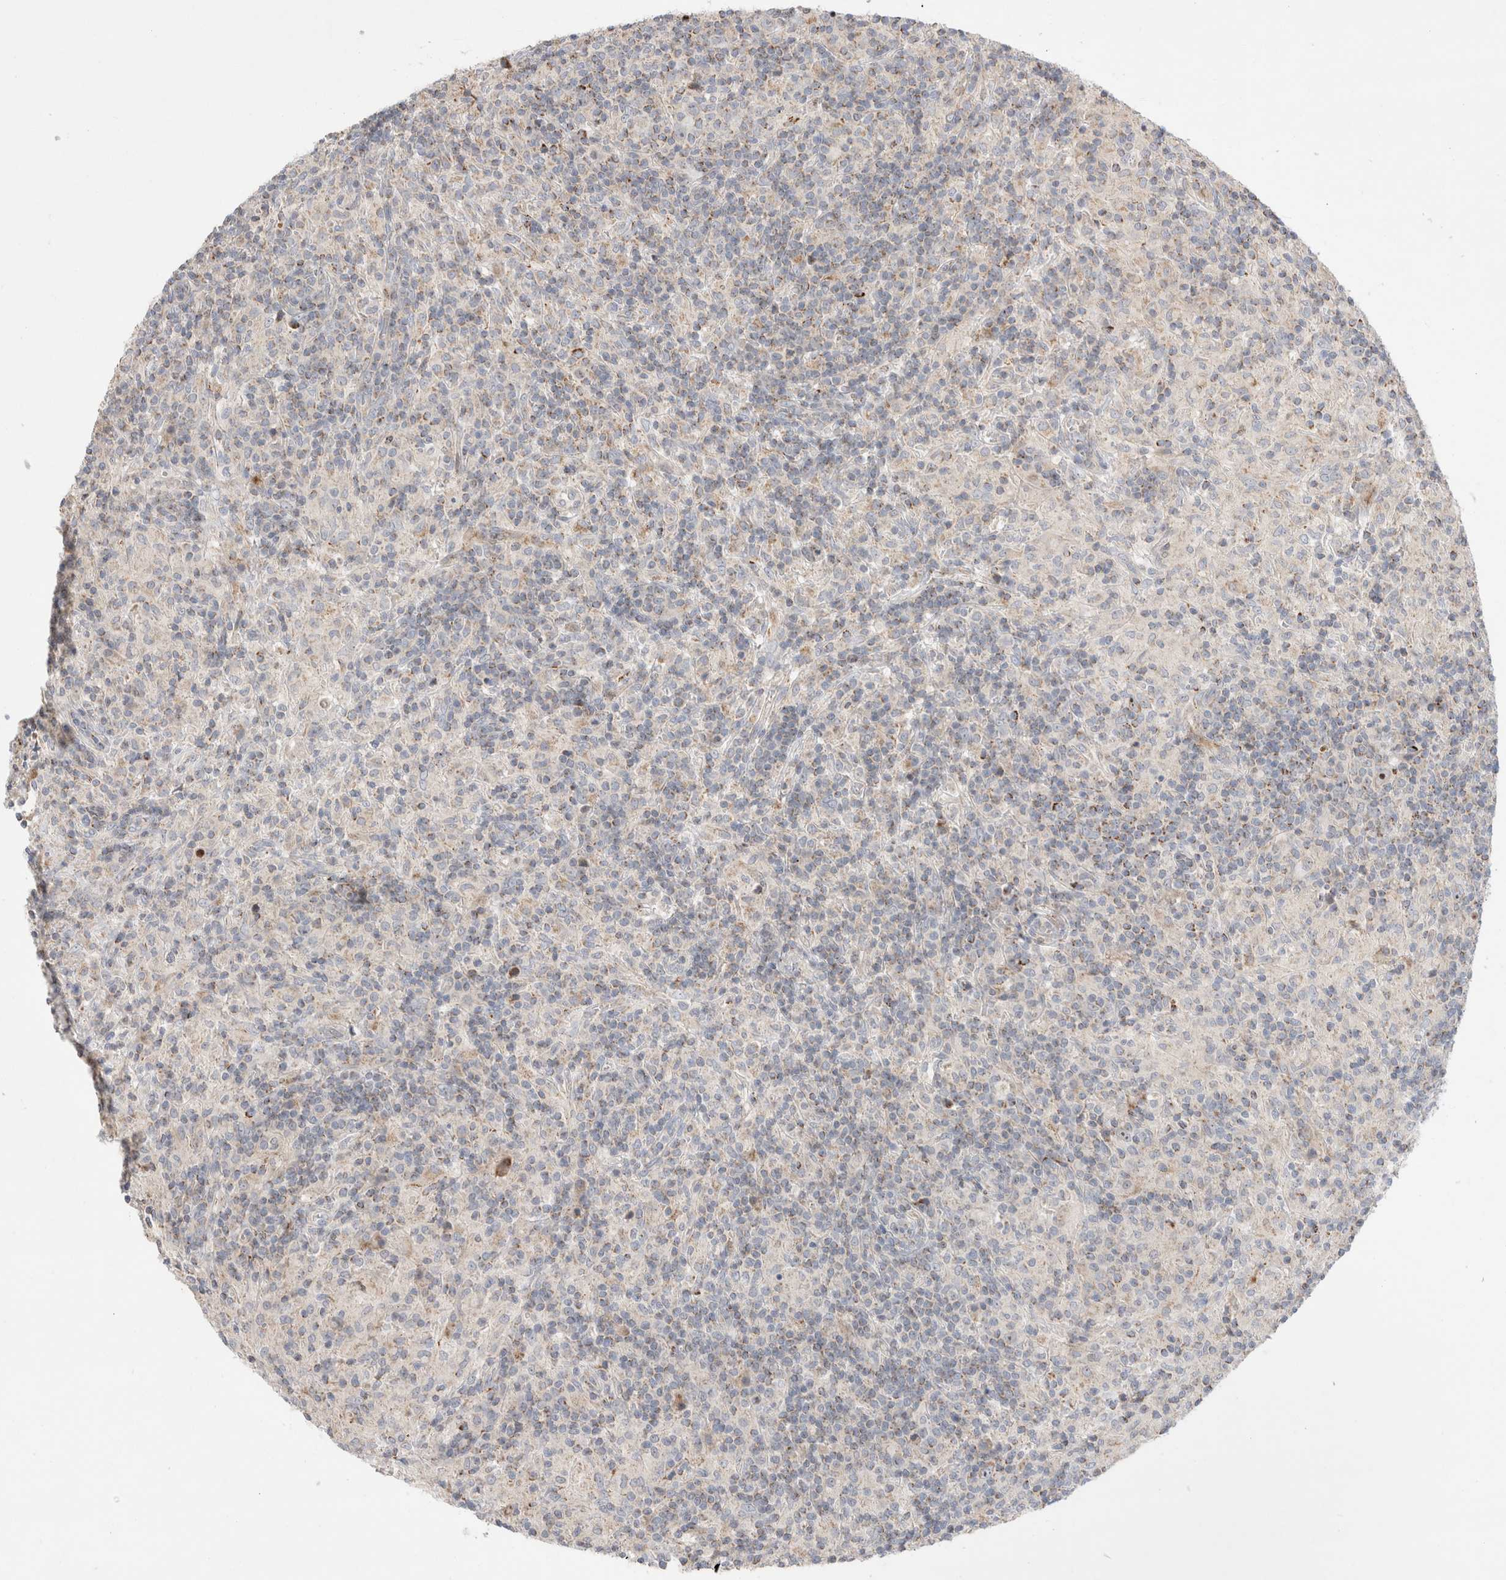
{"staining": {"intensity": "moderate", "quantity": ">75%", "location": "nuclear"}, "tissue": "lymphoma", "cell_type": "Tumor cells", "image_type": "cancer", "snomed": [{"axis": "morphology", "description": "Hodgkin's disease, NOS"}, {"axis": "topography", "description": "Lymph node"}], "caption": "IHC micrograph of Hodgkin's disease stained for a protein (brown), which exhibits medium levels of moderate nuclear expression in about >75% of tumor cells.", "gene": "CHADL", "patient": {"sex": "male", "age": 70}}